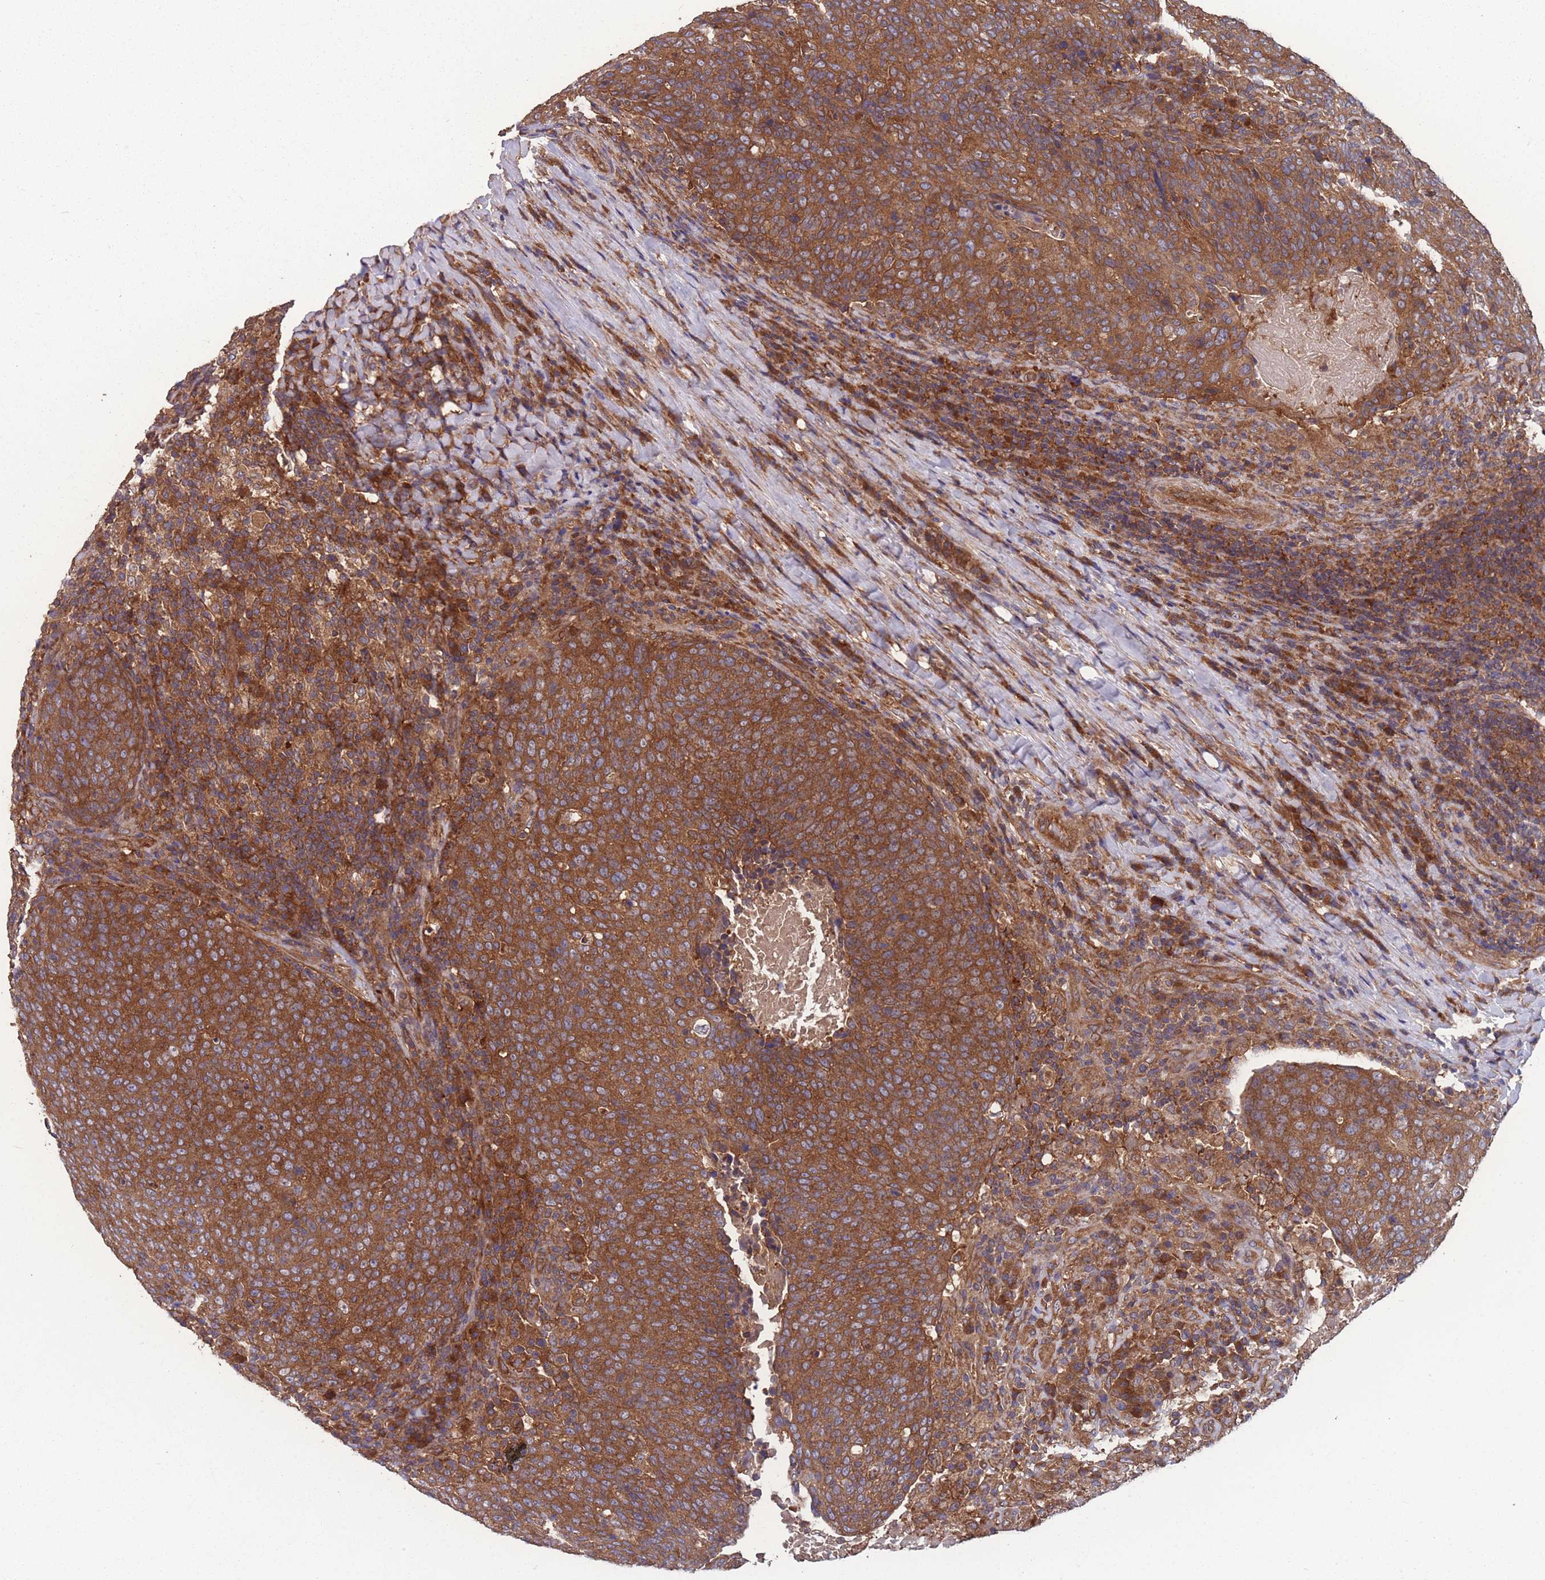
{"staining": {"intensity": "strong", "quantity": ">75%", "location": "cytoplasmic/membranous"}, "tissue": "head and neck cancer", "cell_type": "Tumor cells", "image_type": "cancer", "snomed": [{"axis": "morphology", "description": "Squamous cell carcinoma, NOS"}, {"axis": "morphology", "description": "Squamous cell carcinoma, metastatic, NOS"}, {"axis": "topography", "description": "Lymph node"}, {"axis": "topography", "description": "Head-Neck"}], "caption": "Brown immunohistochemical staining in human head and neck metastatic squamous cell carcinoma displays strong cytoplasmic/membranous positivity in about >75% of tumor cells.", "gene": "ZPR1", "patient": {"sex": "male", "age": 62}}